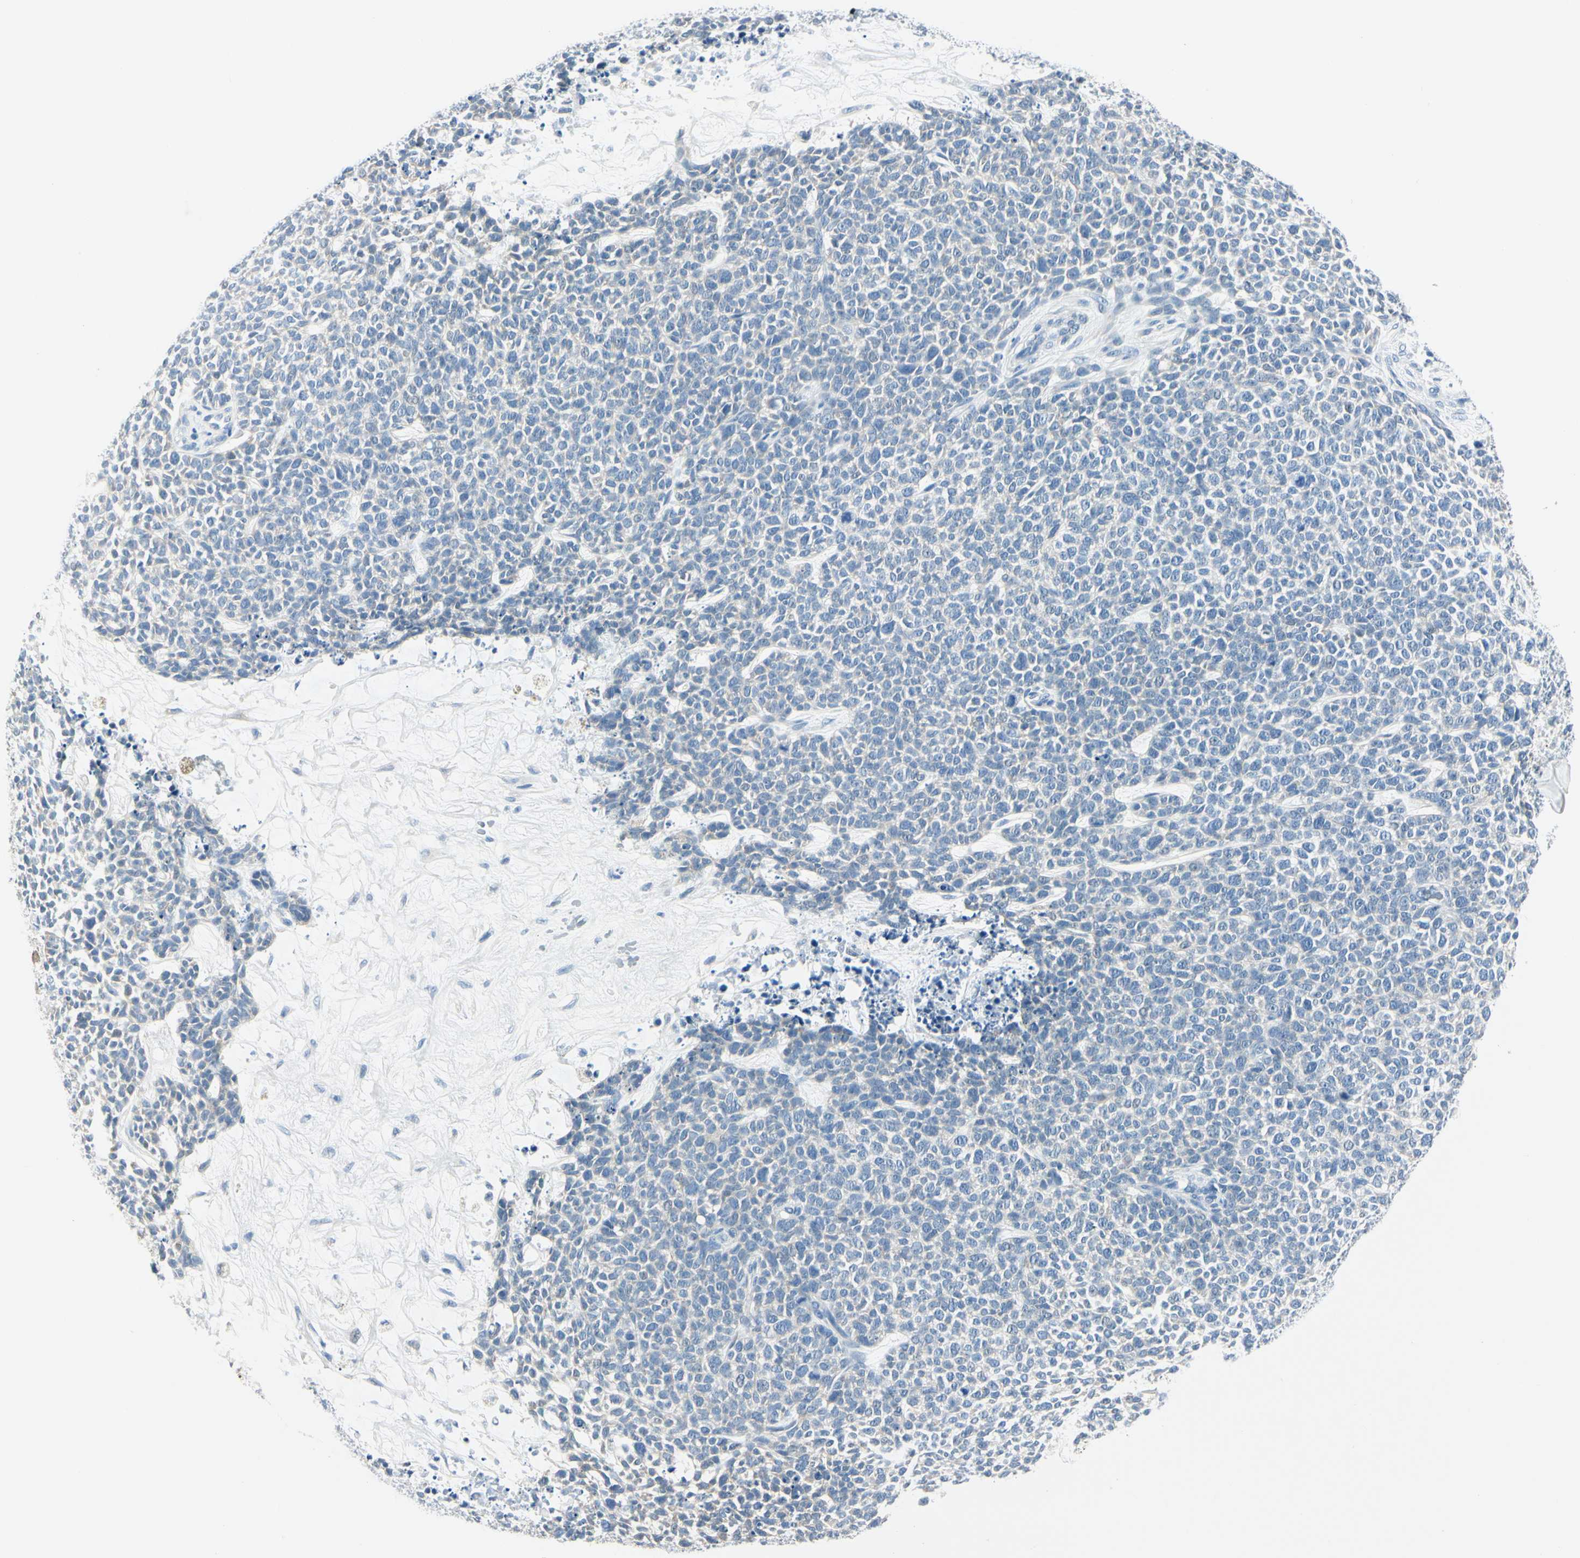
{"staining": {"intensity": "negative", "quantity": "none", "location": "none"}, "tissue": "skin cancer", "cell_type": "Tumor cells", "image_type": "cancer", "snomed": [{"axis": "morphology", "description": "Basal cell carcinoma"}, {"axis": "topography", "description": "Skin"}], "caption": "Immunohistochemical staining of basal cell carcinoma (skin) demonstrates no significant staining in tumor cells.", "gene": "PEBP1", "patient": {"sex": "female", "age": 84}}